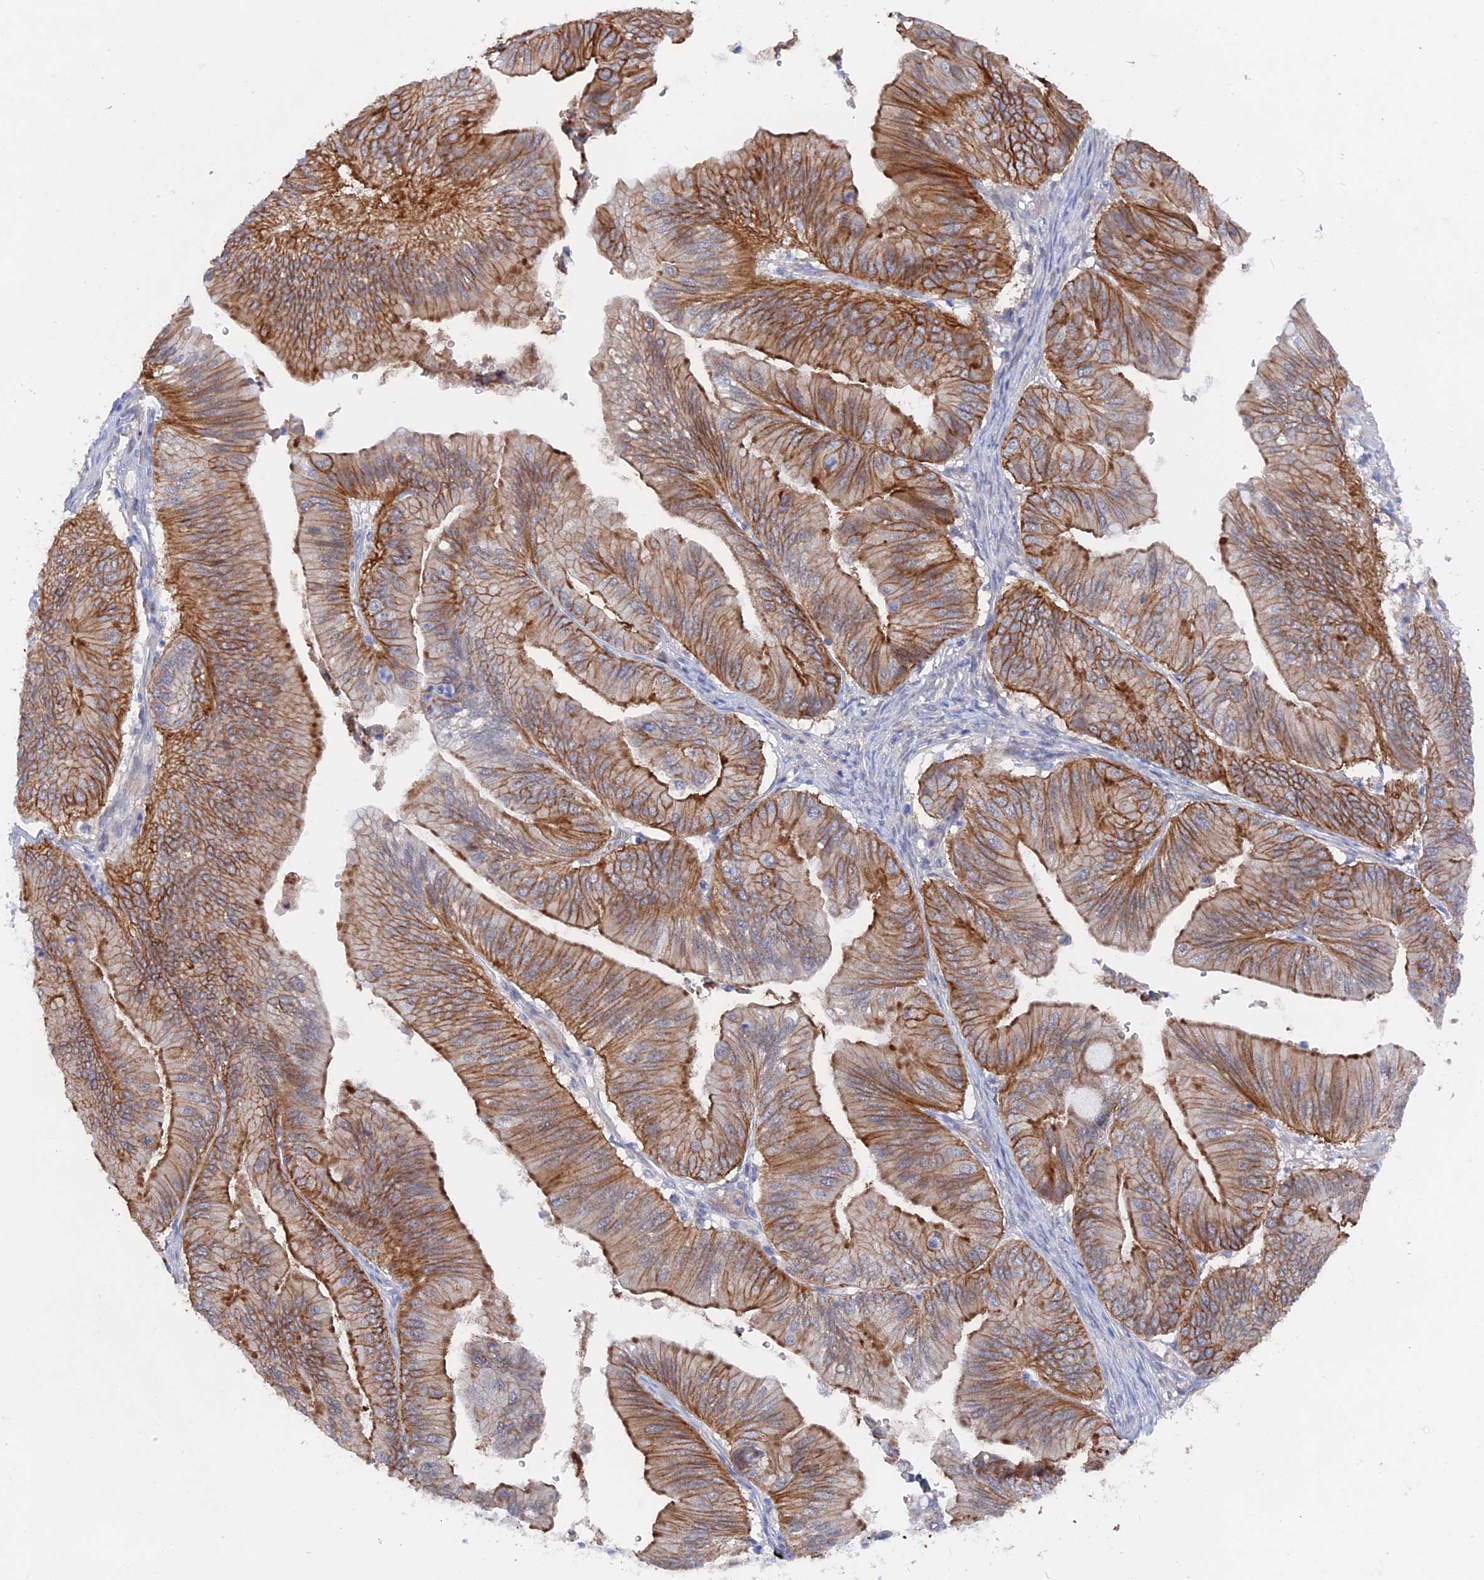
{"staining": {"intensity": "strong", "quantity": ">75%", "location": "cytoplasmic/membranous"}, "tissue": "ovarian cancer", "cell_type": "Tumor cells", "image_type": "cancer", "snomed": [{"axis": "morphology", "description": "Cystadenocarcinoma, mucinous, NOS"}, {"axis": "topography", "description": "Ovary"}], "caption": "Ovarian cancer (mucinous cystadenocarcinoma) tissue displays strong cytoplasmic/membranous expression in about >75% of tumor cells, visualized by immunohistochemistry. The protein of interest is shown in brown color, while the nuclei are stained blue.", "gene": "DACT3", "patient": {"sex": "female", "age": 61}}